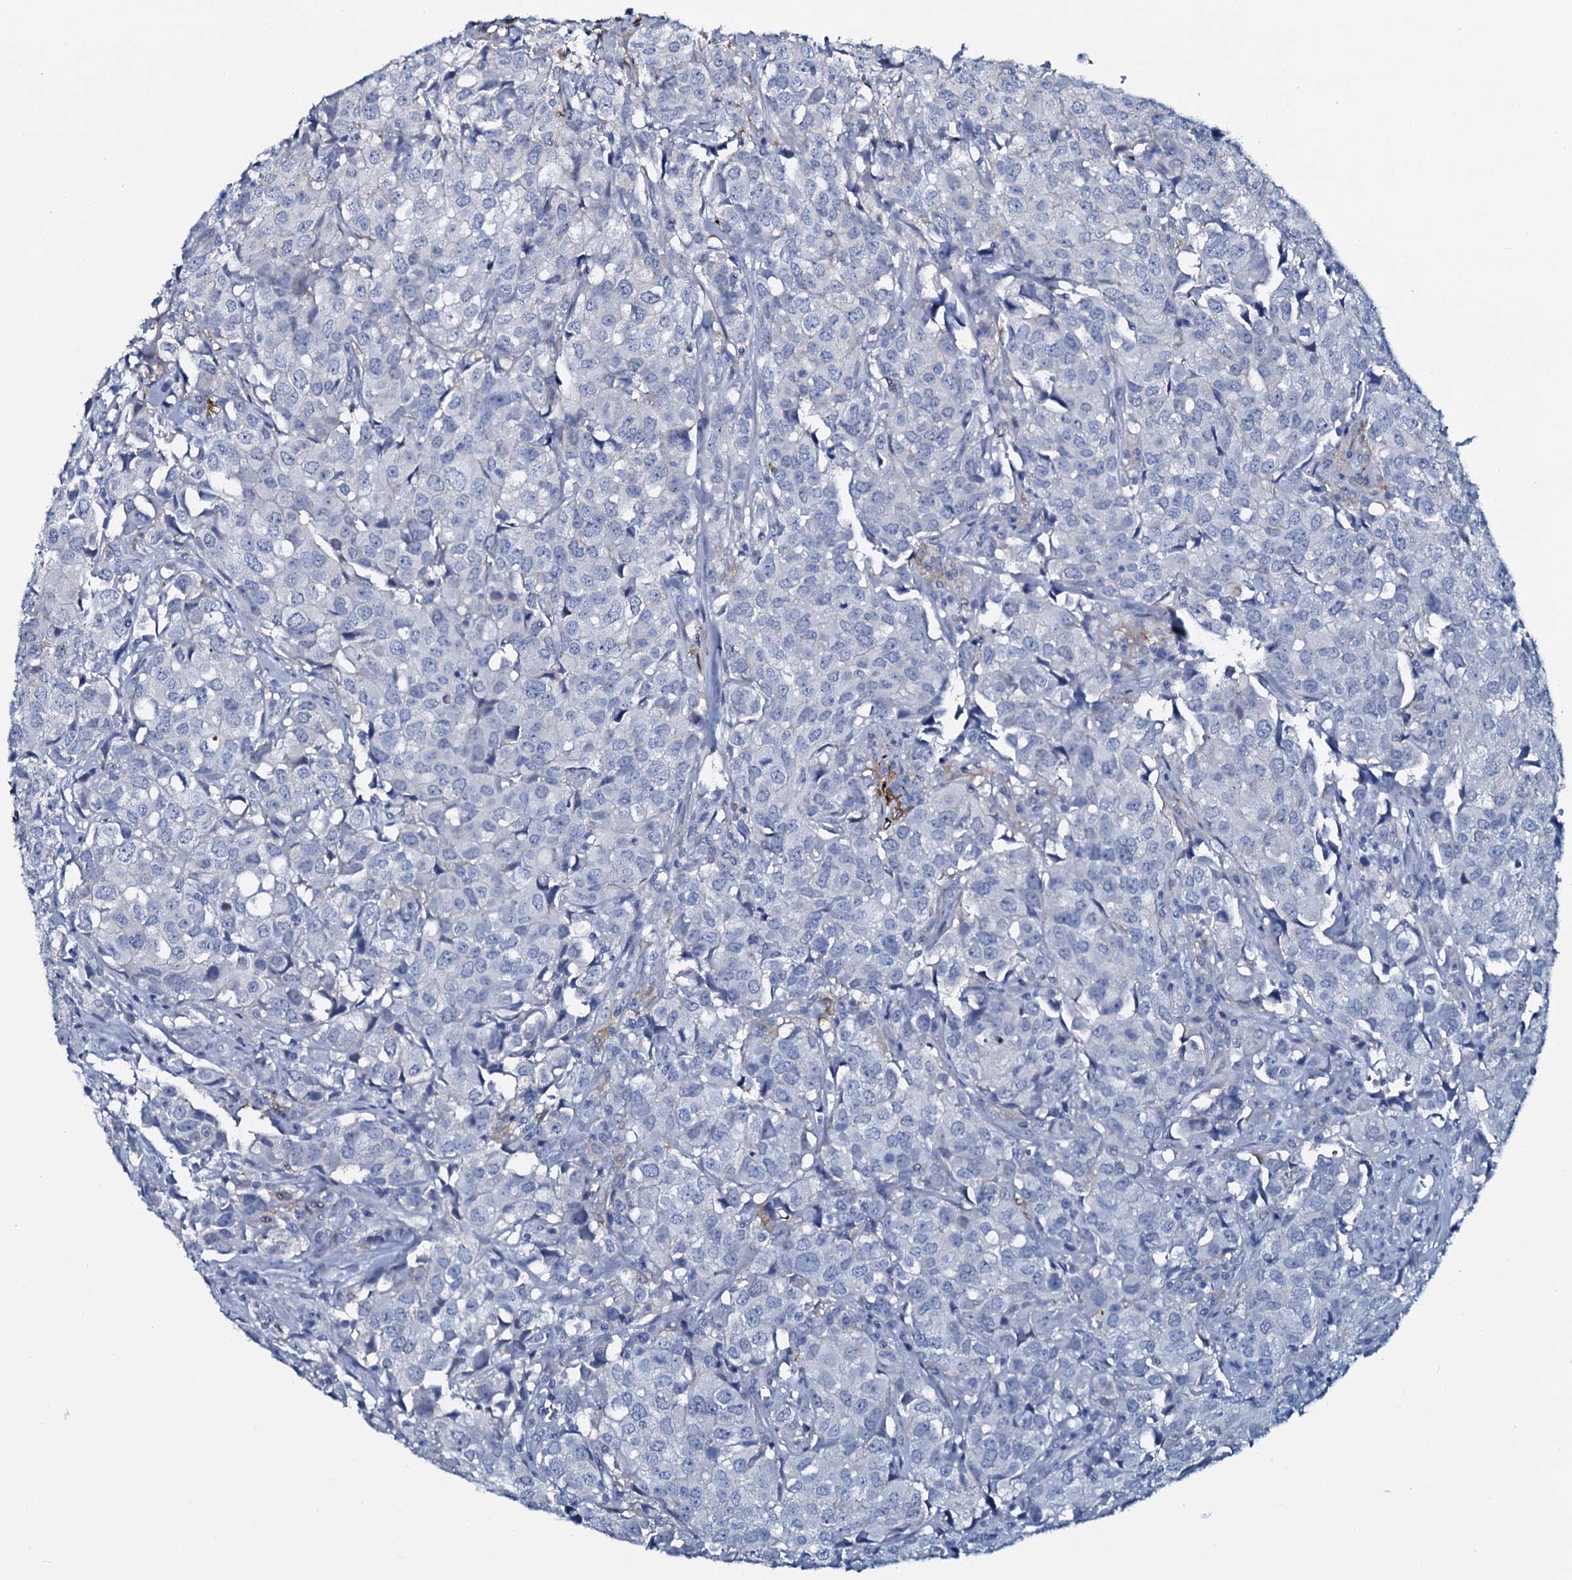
{"staining": {"intensity": "negative", "quantity": "none", "location": "none"}, "tissue": "urothelial cancer", "cell_type": "Tumor cells", "image_type": "cancer", "snomed": [{"axis": "morphology", "description": "Urothelial carcinoma, High grade"}, {"axis": "topography", "description": "Urinary bladder"}], "caption": "Urothelial cancer was stained to show a protein in brown. There is no significant positivity in tumor cells. The staining was performed using DAB (3,3'-diaminobenzidine) to visualize the protein expression in brown, while the nuclei were stained in blue with hematoxylin (Magnification: 20x).", "gene": "SLC4A7", "patient": {"sex": "female", "age": 75}}